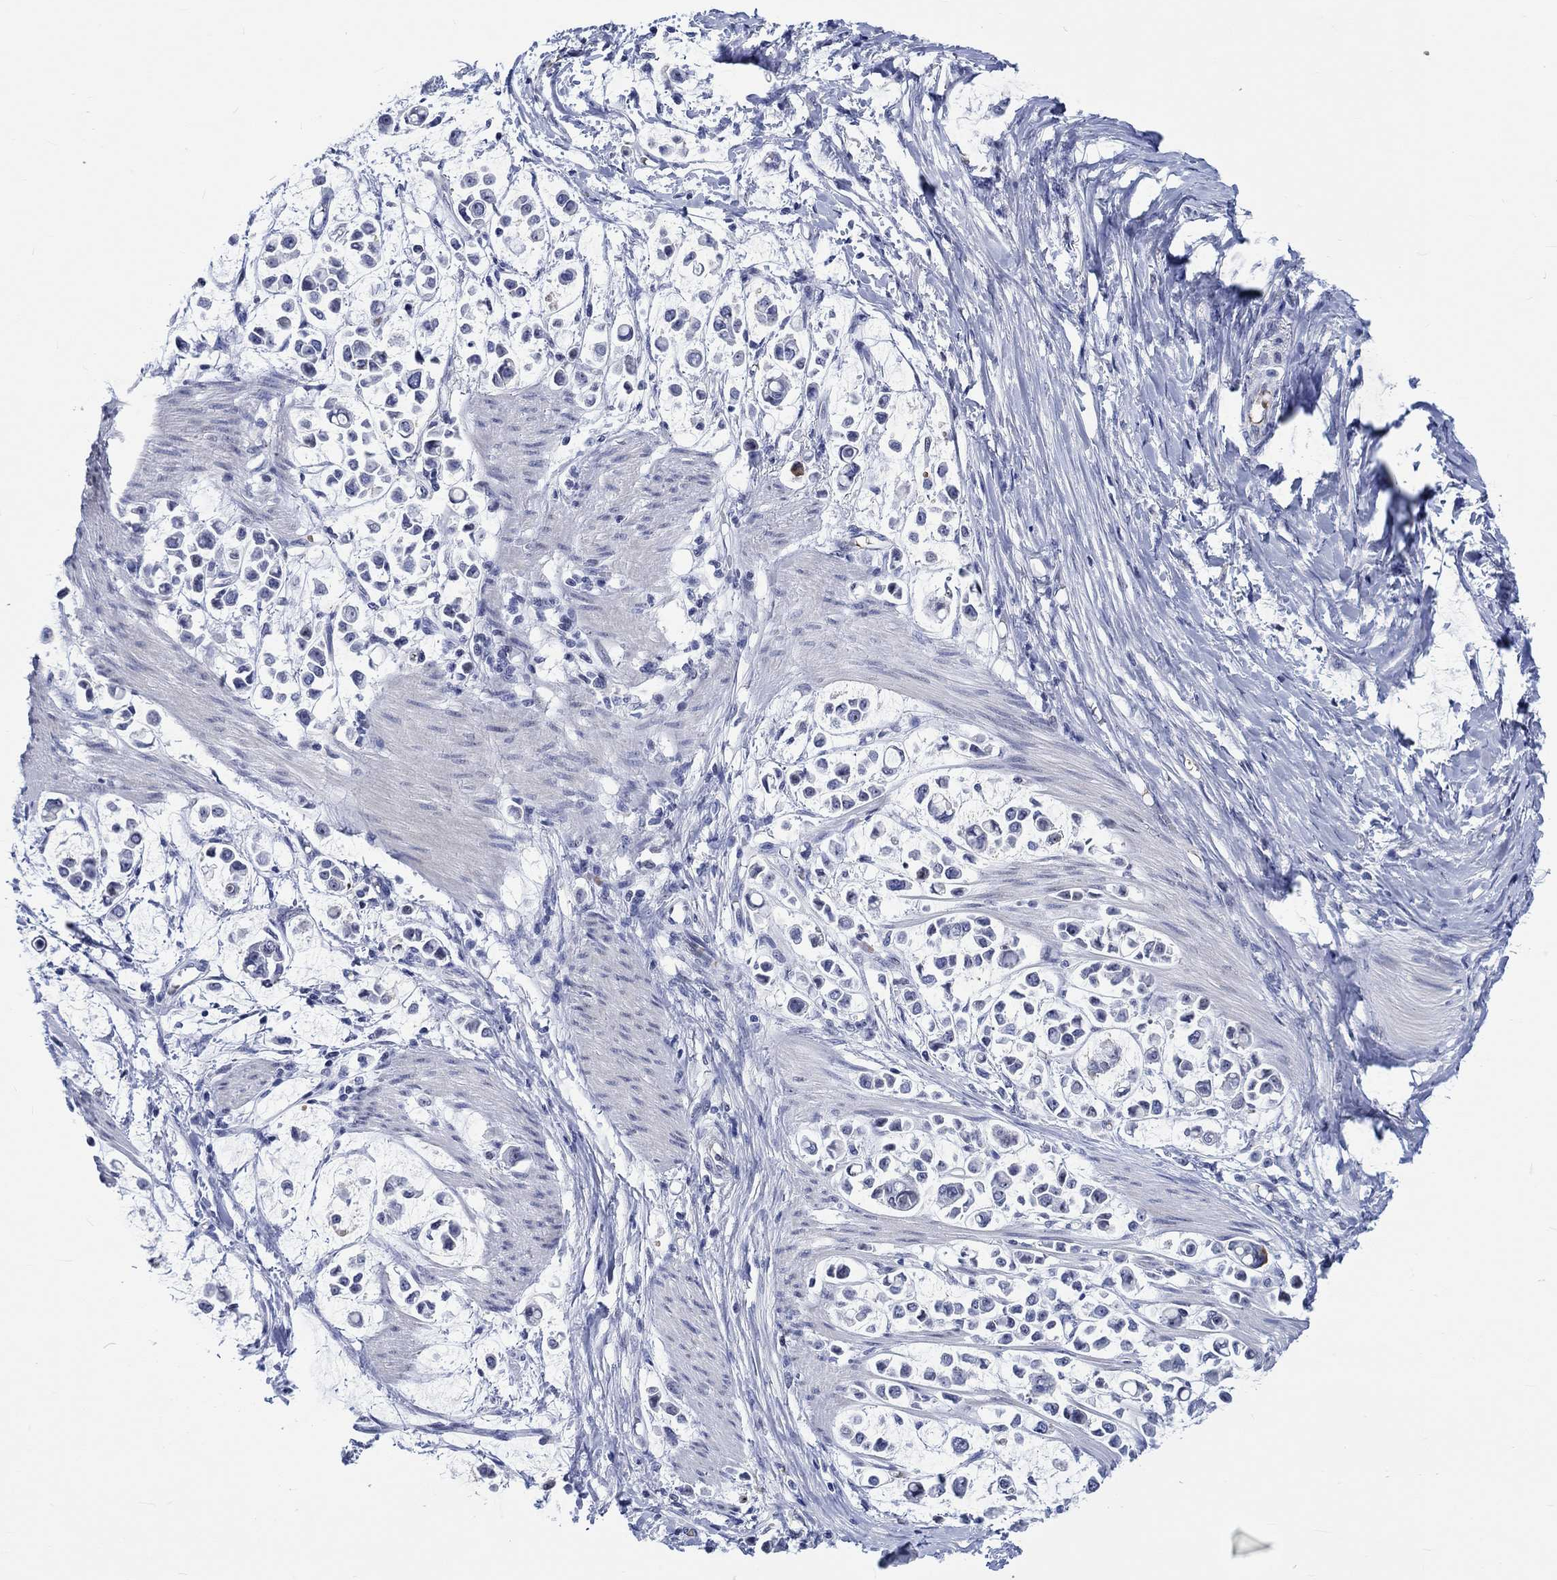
{"staining": {"intensity": "strong", "quantity": "<25%", "location": "nuclear"}, "tissue": "stomach cancer", "cell_type": "Tumor cells", "image_type": "cancer", "snomed": [{"axis": "morphology", "description": "Adenocarcinoma, NOS"}, {"axis": "topography", "description": "Stomach"}], "caption": "This photomicrograph demonstrates immunohistochemistry (IHC) staining of human stomach cancer (adenocarcinoma), with medium strong nuclear positivity in about <25% of tumor cells.", "gene": "ZNF446", "patient": {"sex": "male", "age": 82}}